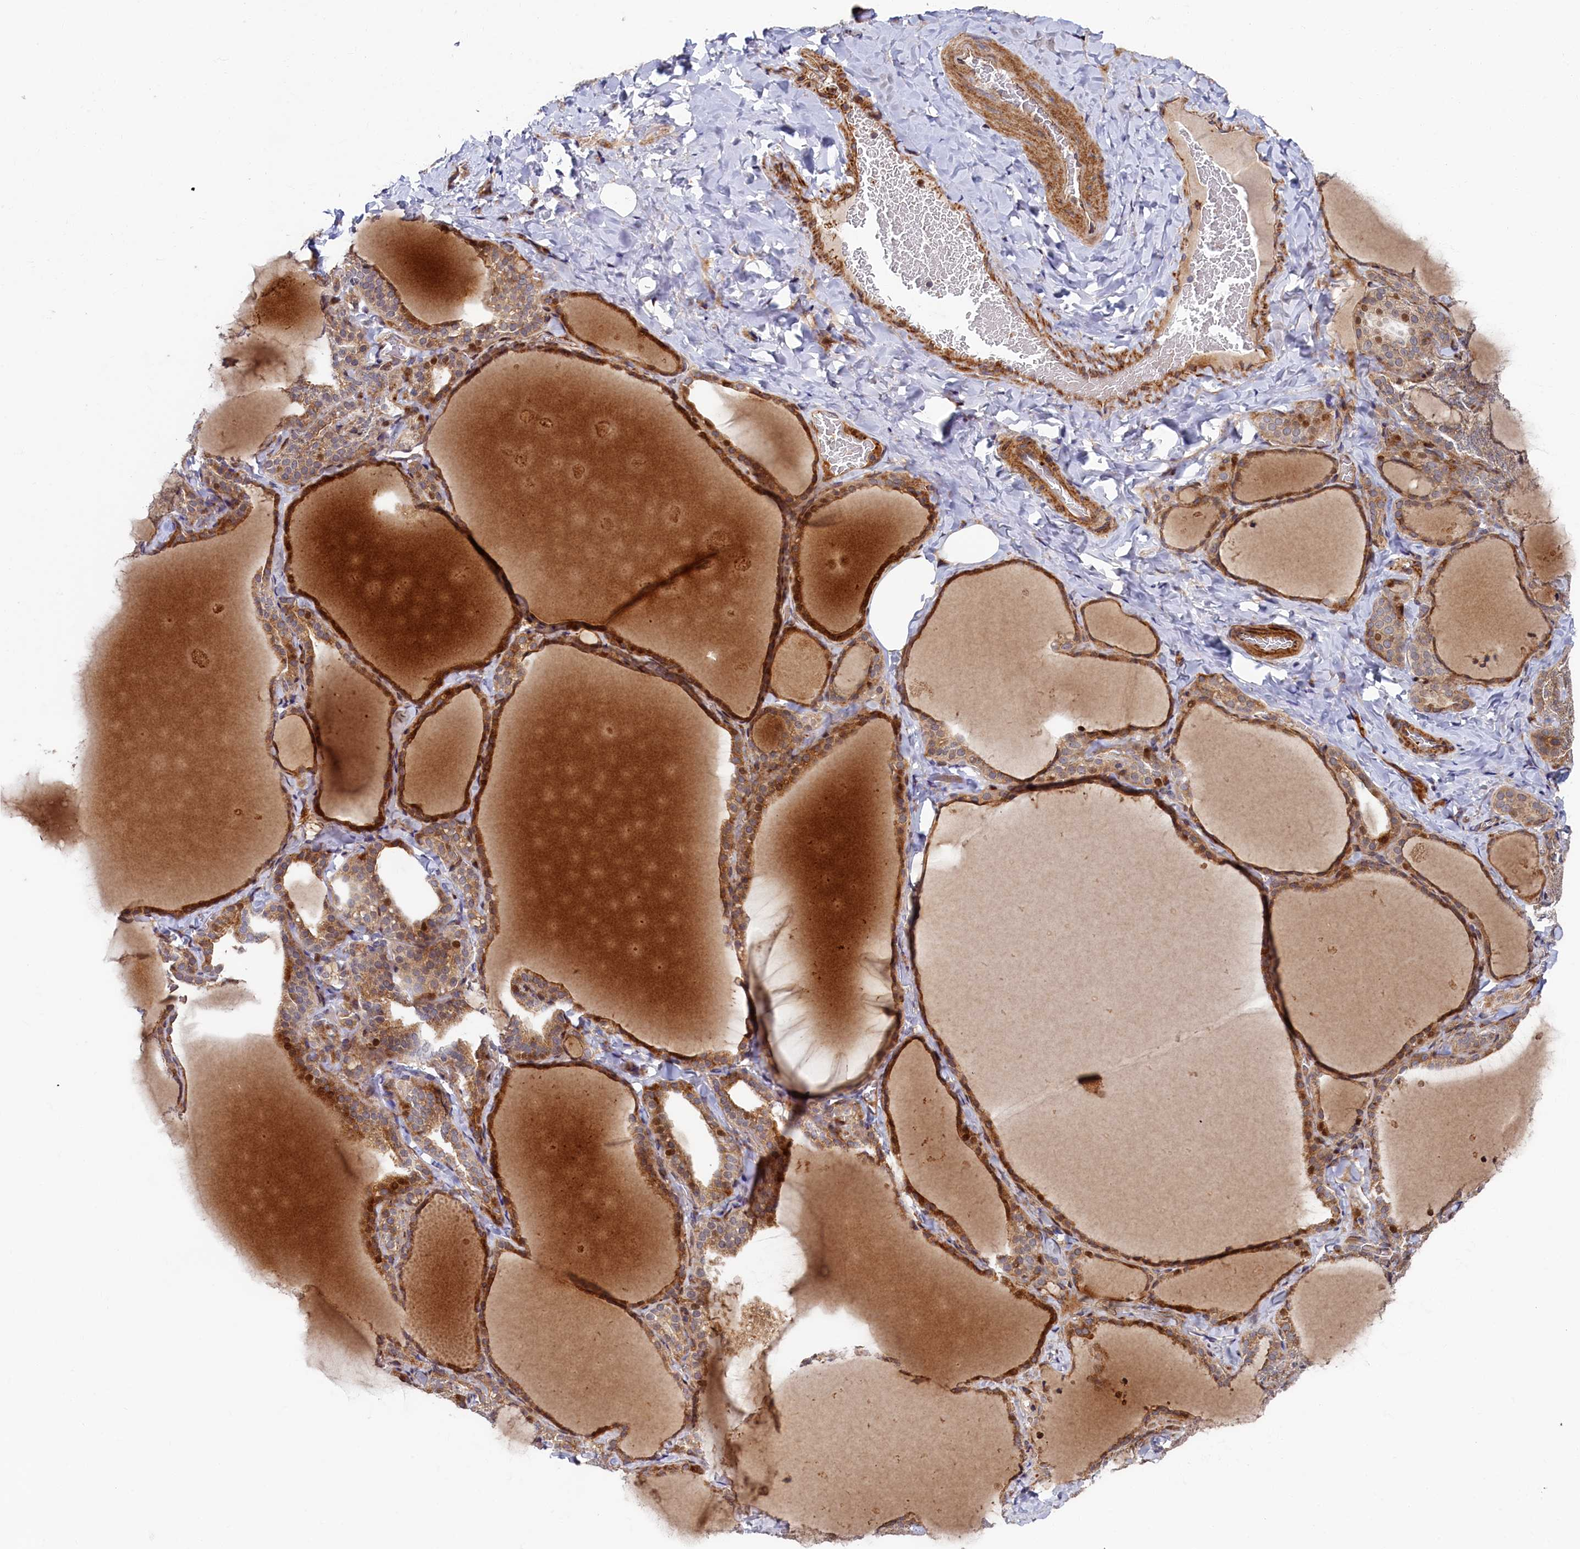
{"staining": {"intensity": "moderate", "quantity": ">75%", "location": "cytoplasmic/membranous,nuclear"}, "tissue": "thyroid gland", "cell_type": "Glandular cells", "image_type": "normal", "snomed": [{"axis": "morphology", "description": "Normal tissue, NOS"}, {"axis": "topography", "description": "Thyroid gland"}], "caption": "Immunohistochemistry of normal human thyroid gland exhibits medium levels of moderate cytoplasmic/membranous,nuclear positivity in about >75% of glandular cells.", "gene": "PIK3C3", "patient": {"sex": "female", "age": 22}}